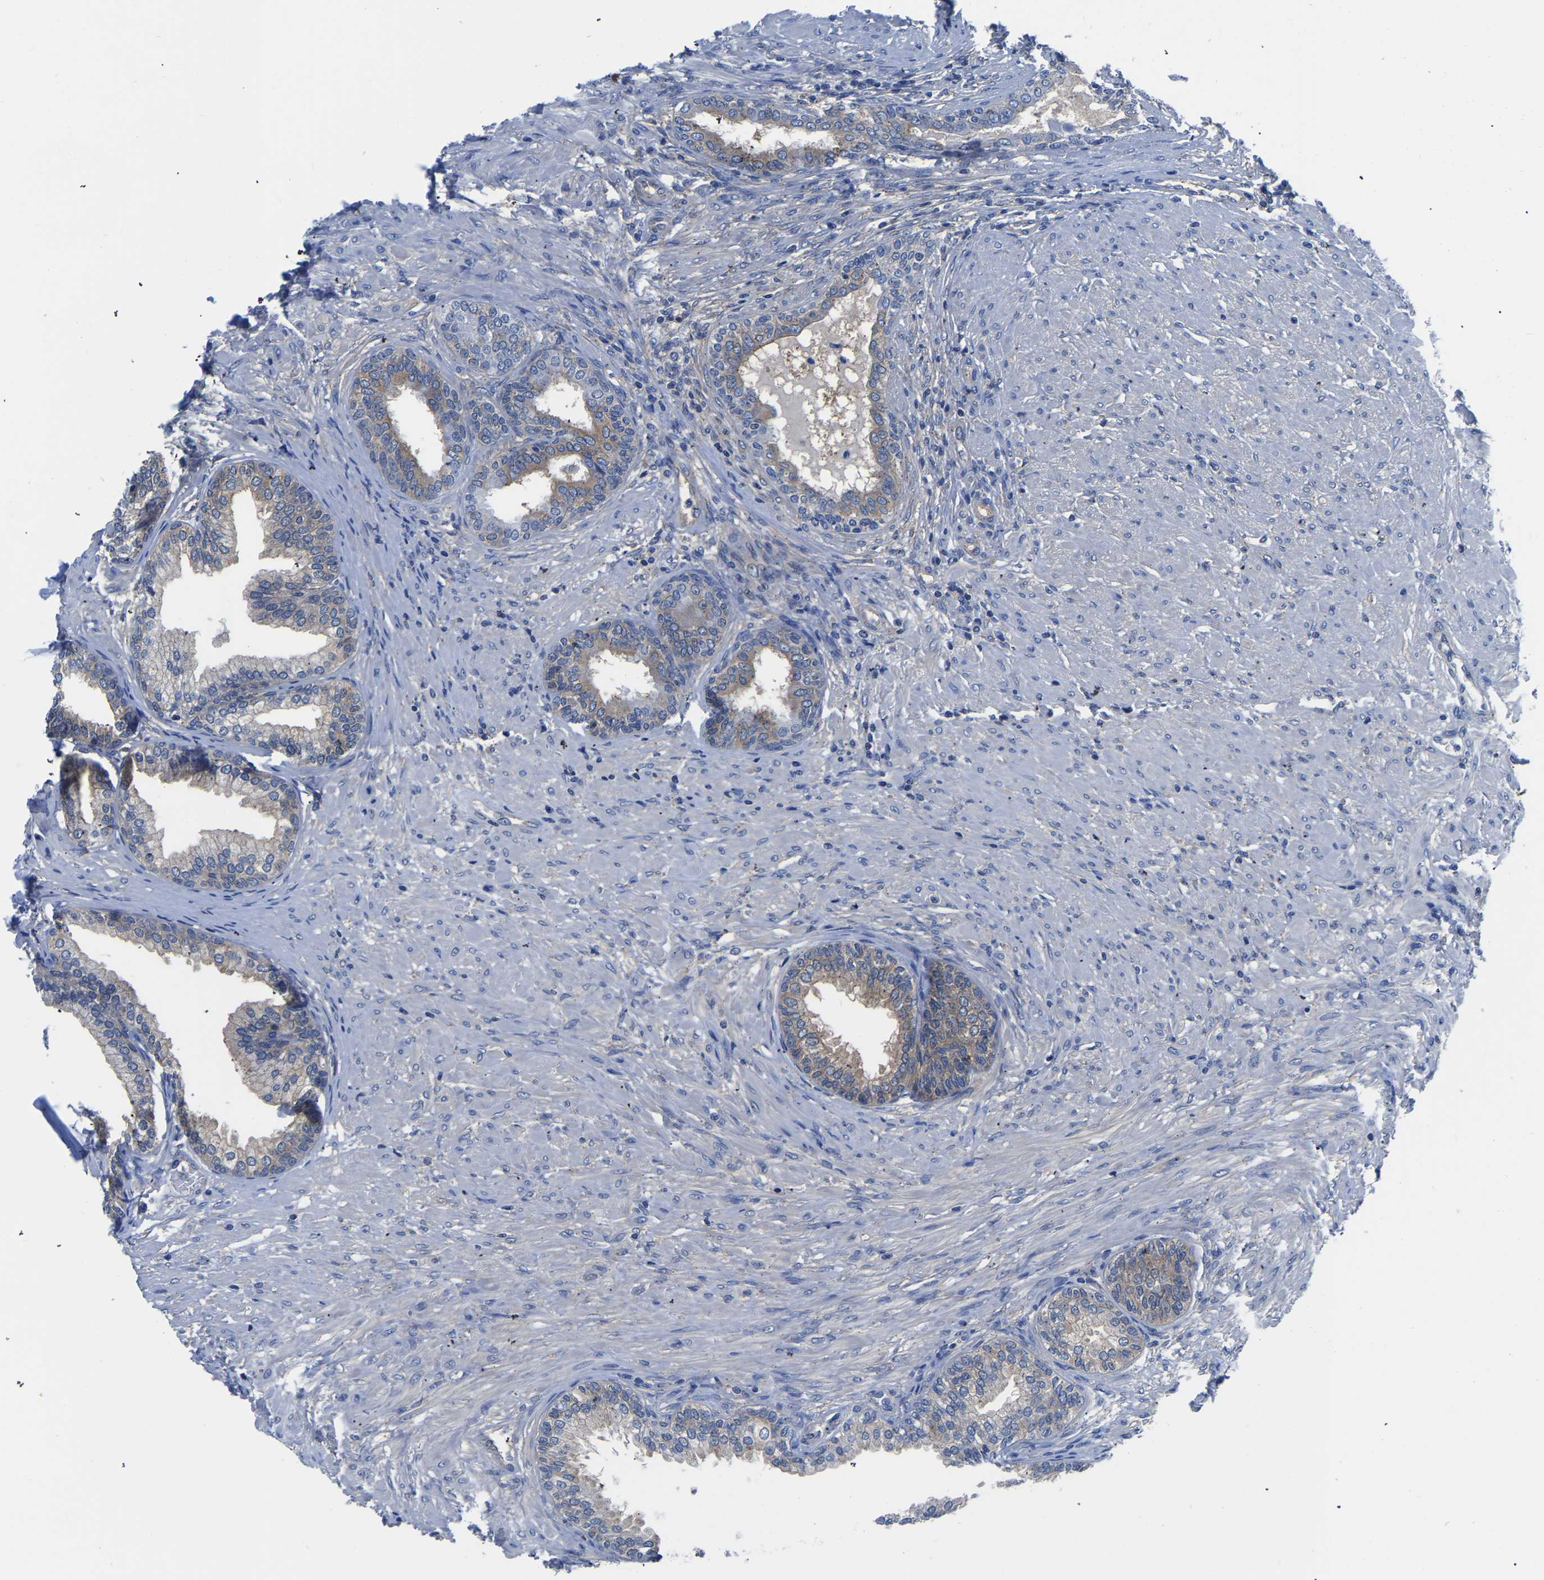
{"staining": {"intensity": "moderate", "quantity": "25%-75%", "location": "cytoplasmic/membranous"}, "tissue": "prostate", "cell_type": "Glandular cells", "image_type": "normal", "snomed": [{"axis": "morphology", "description": "Normal tissue, NOS"}, {"axis": "topography", "description": "Prostate"}], "caption": "Protein staining of benign prostate reveals moderate cytoplasmic/membranous positivity in approximately 25%-75% of glandular cells. (Stains: DAB in brown, nuclei in blue, Microscopy: brightfield microscopy at high magnification).", "gene": "TFG", "patient": {"sex": "male", "age": 76}}